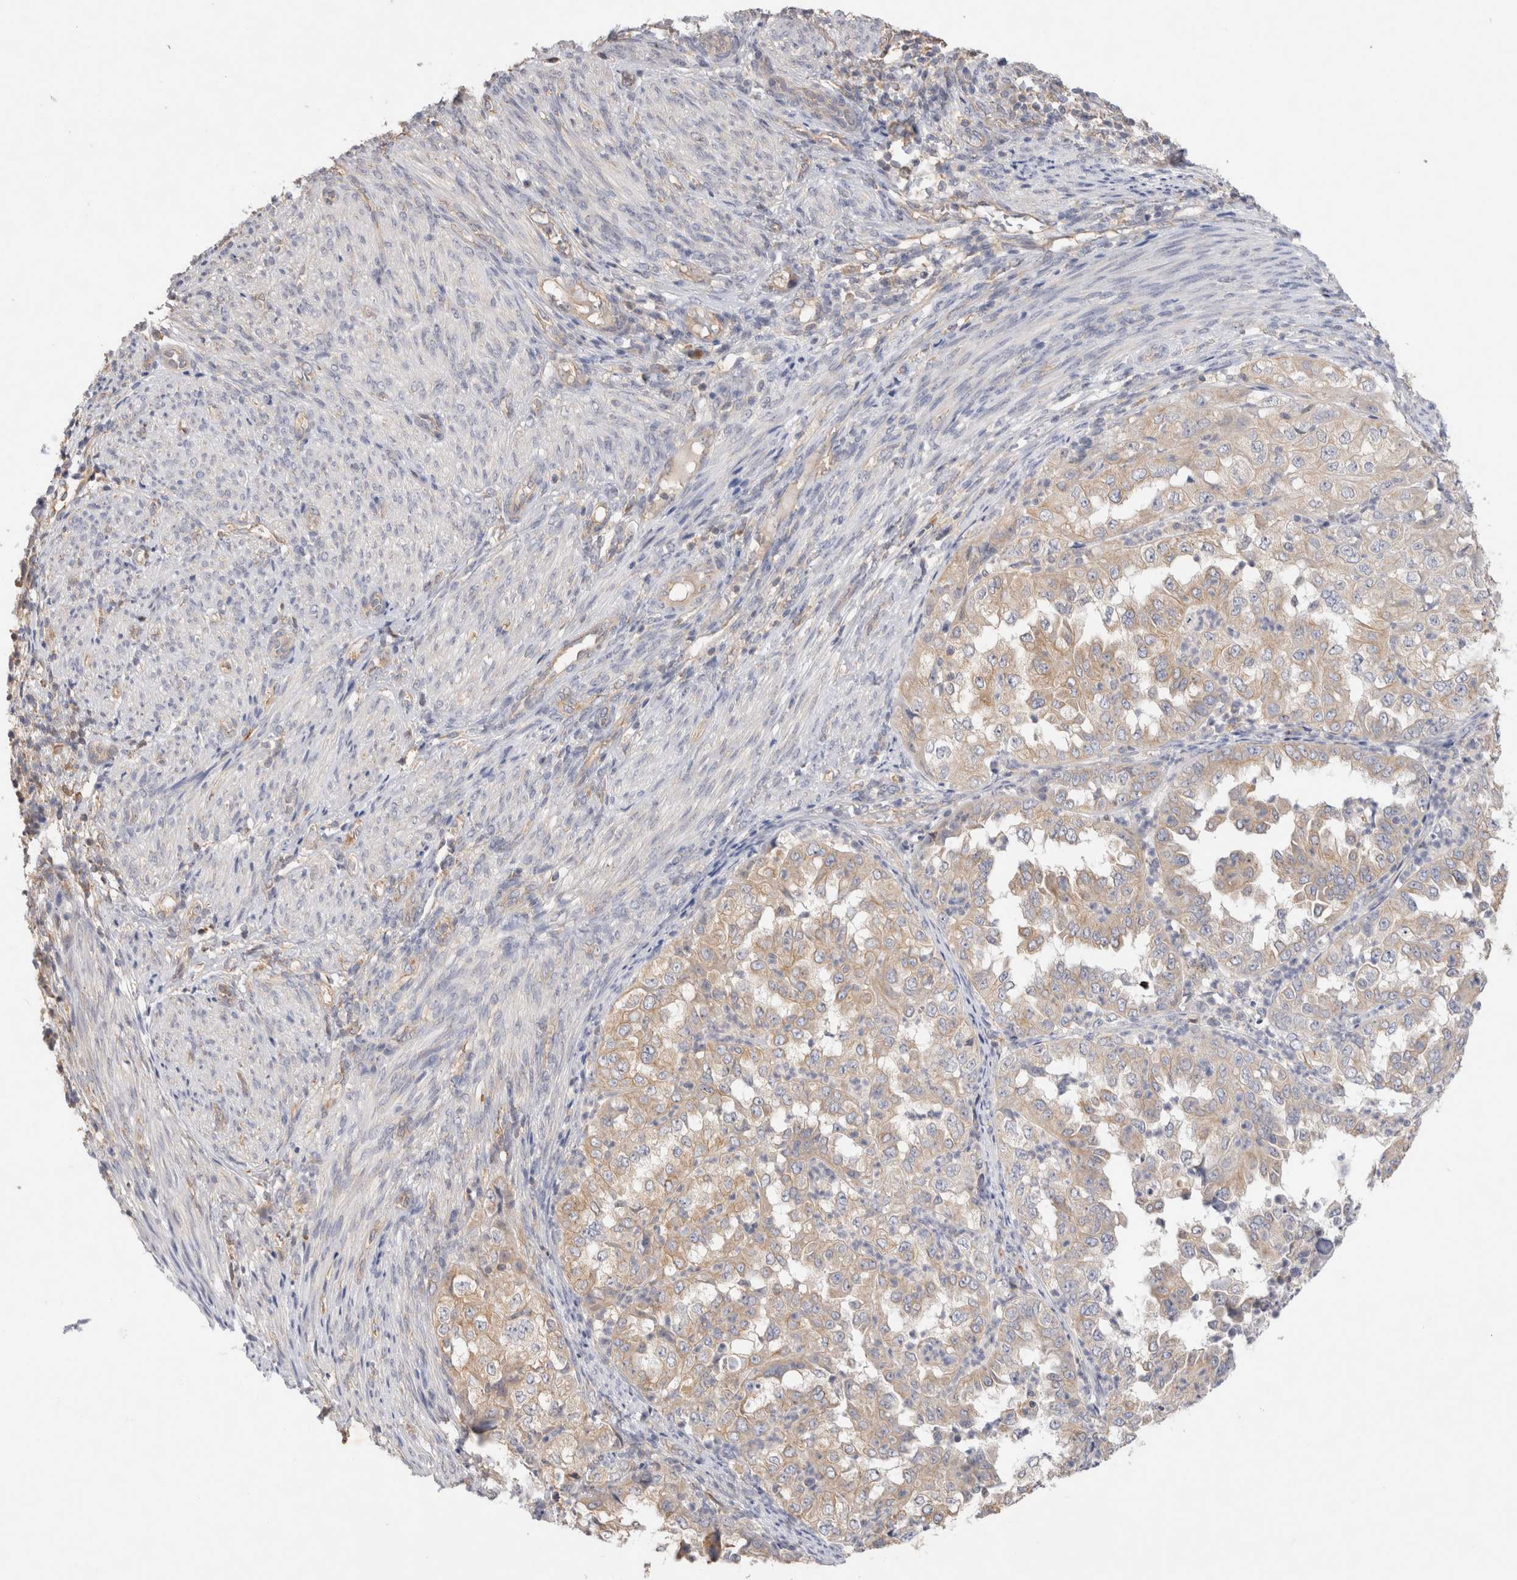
{"staining": {"intensity": "weak", "quantity": ">75%", "location": "cytoplasmic/membranous"}, "tissue": "endometrial cancer", "cell_type": "Tumor cells", "image_type": "cancer", "snomed": [{"axis": "morphology", "description": "Adenocarcinoma, NOS"}, {"axis": "topography", "description": "Endometrium"}], "caption": "Endometrial cancer tissue demonstrates weak cytoplasmic/membranous expression in about >75% of tumor cells, visualized by immunohistochemistry.", "gene": "GAS1", "patient": {"sex": "female", "age": 85}}